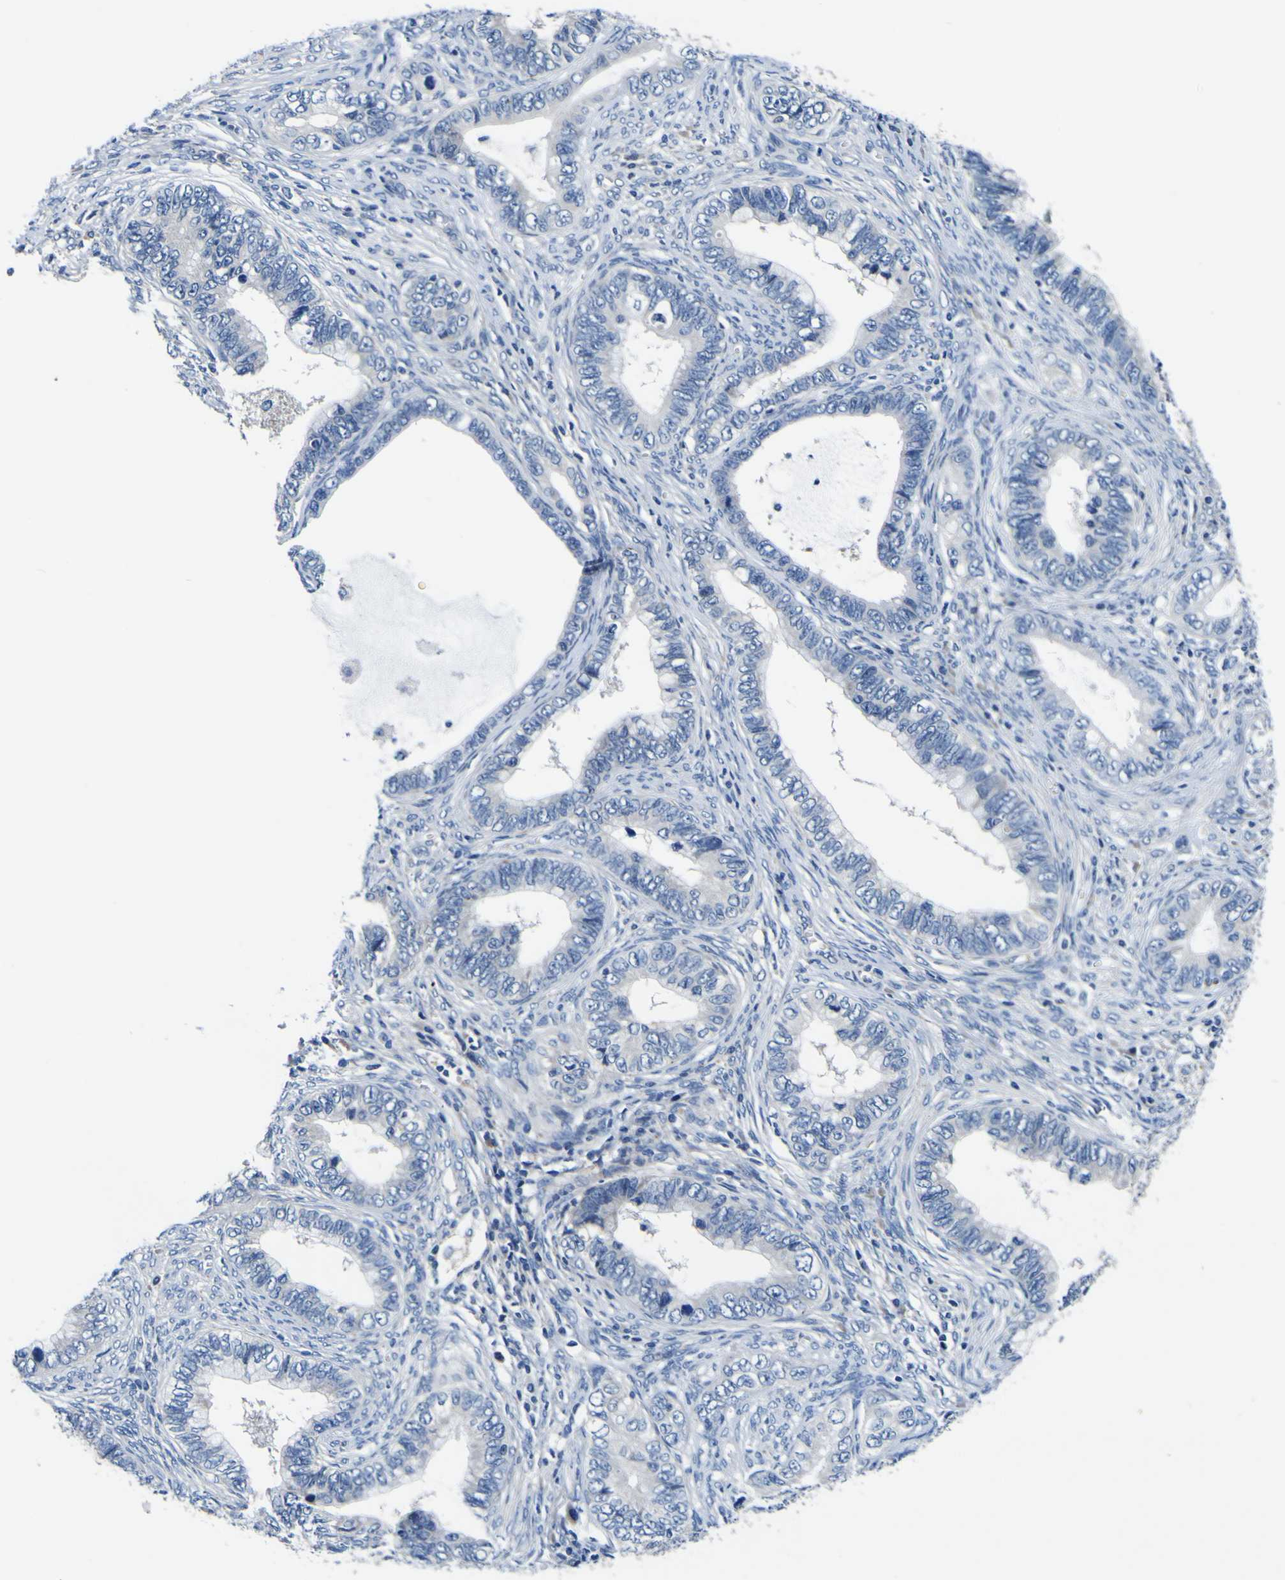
{"staining": {"intensity": "negative", "quantity": "none", "location": "none"}, "tissue": "cervical cancer", "cell_type": "Tumor cells", "image_type": "cancer", "snomed": [{"axis": "morphology", "description": "Adenocarcinoma, NOS"}, {"axis": "topography", "description": "Cervix"}], "caption": "Cervical cancer (adenocarcinoma) was stained to show a protein in brown. There is no significant expression in tumor cells.", "gene": "AGAP3", "patient": {"sex": "female", "age": 44}}